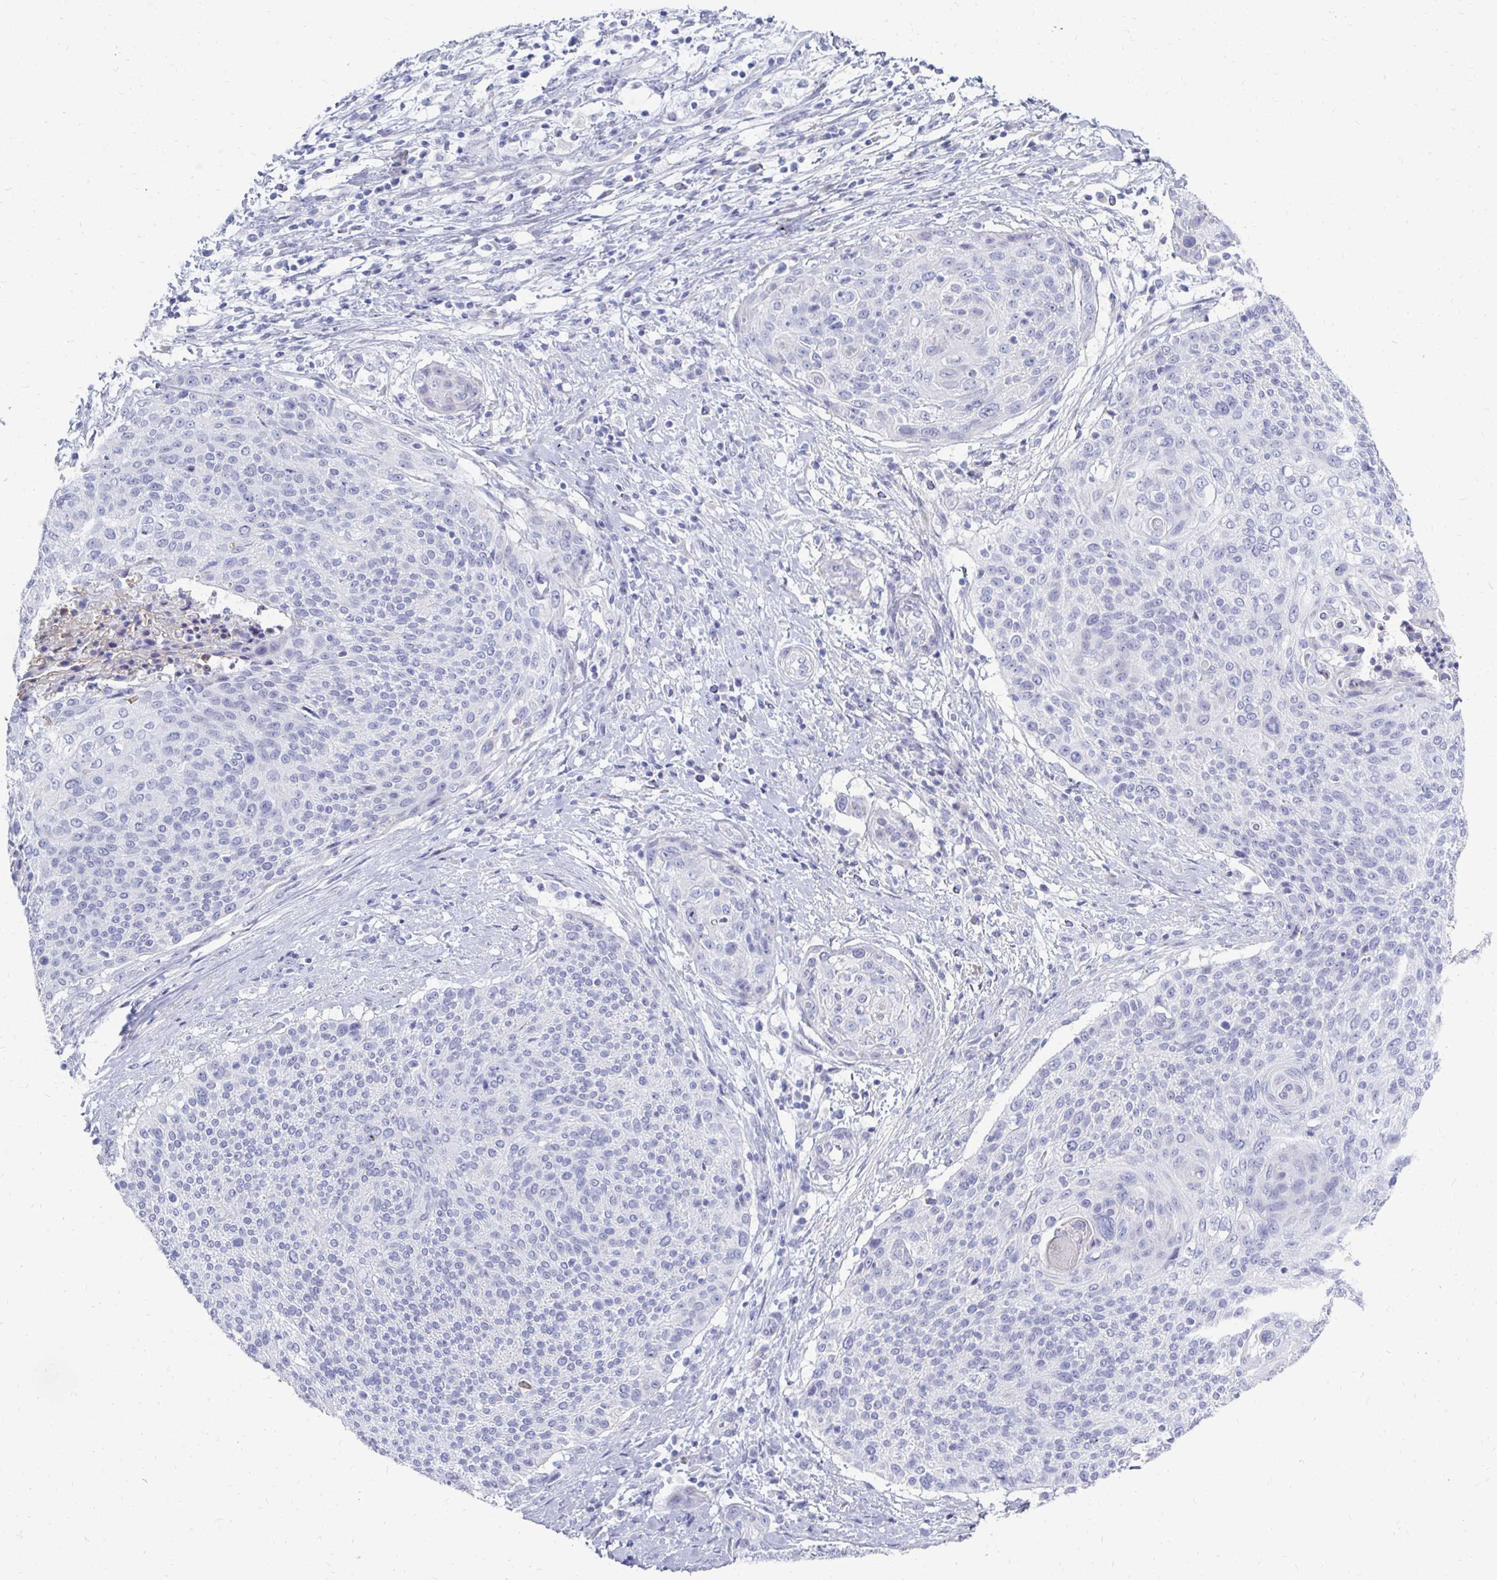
{"staining": {"intensity": "negative", "quantity": "none", "location": "none"}, "tissue": "cervical cancer", "cell_type": "Tumor cells", "image_type": "cancer", "snomed": [{"axis": "morphology", "description": "Squamous cell carcinoma, NOS"}, {"axis": "topography", "description": "Cervix"}], "caption": "This is a photomicrograph of IHC staining of cervical cancer (squamous cell carcinoma), which shows no expression in tumor cells.", "gene": "SYCP3", "patient": {"sex": "female", "age": 31}}